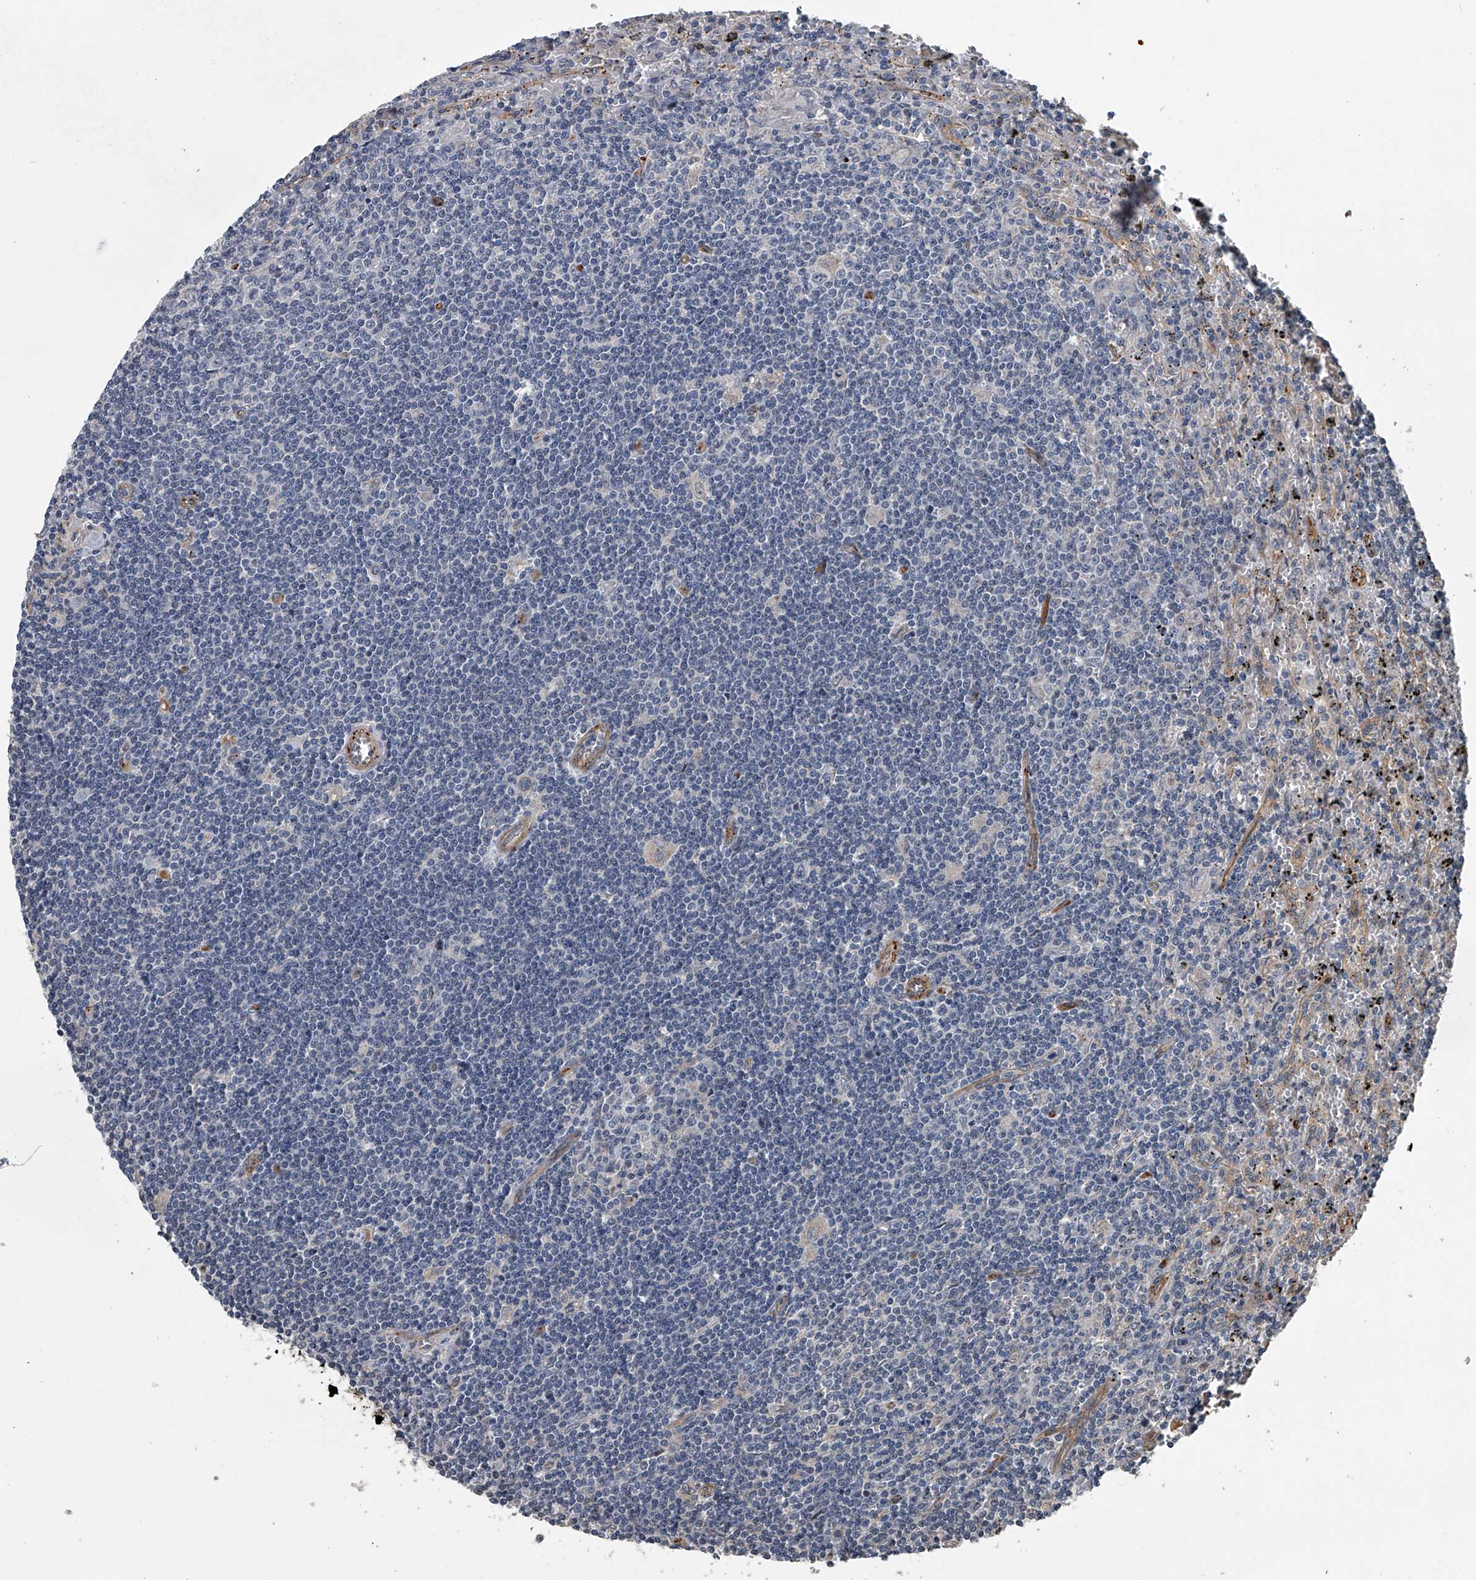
{"staining": {"intensity": "negative", "quantity": "none", "location": "none"}, "tissue": "lymphoma", "cell_type": "Tumor cells", "image_type": "cancer", "snomed": [{"axis": "morphology", "description": "Malignant lymphoma, non-Hodgkin's type, Low grade"}, {"axis": "topography", "description": "Spleen"}], "caption": "This is an immunohistochemistry (IHC) micrograph of malignant lymphoma, non-Hodgkin's type (low-grade). There is no positivity in tumor cells.", "gene": "LDLRAD2", "patient": {"sex": "male", "age": 76}}